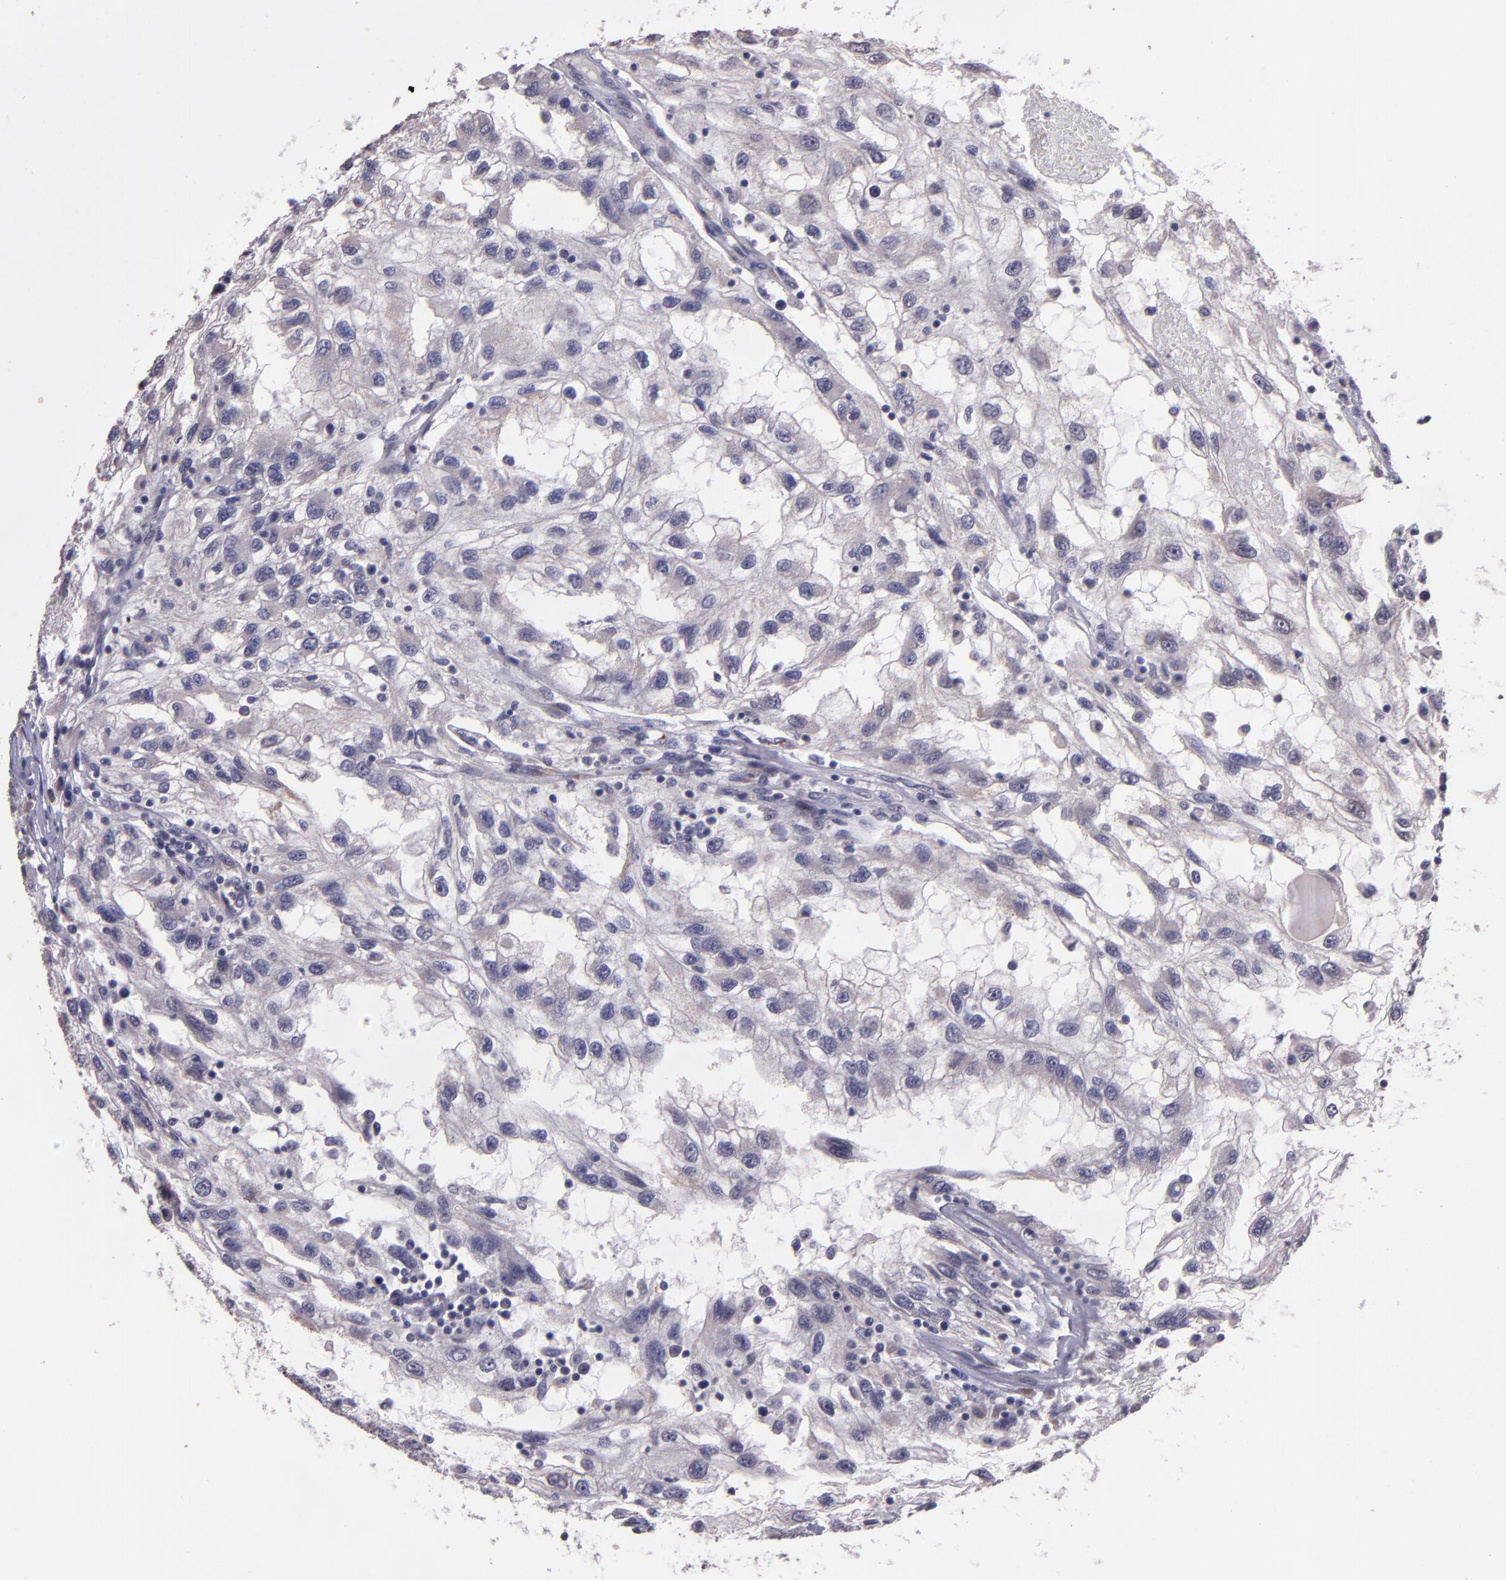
{"staining": {"intensity": "negative", "quantity": "none", "location": "none"}, "tissue": "renal cancer", "cell_type": "Tumor cells", "image_type": "cancer", "snomed": [{"axis": "morphology", "description": "Normal tissue, NOS"}, {"axis": "morphology", "description": "Adenocarcinoma, NOS"}, {"axis": "topography", "description": "Kidney"}], "caption": "Tumor cells are negative for protein expression in human adenocarcinoma (renal).", "gene": "TAF7L", "patient": {"sex": "male", "age": 71}}